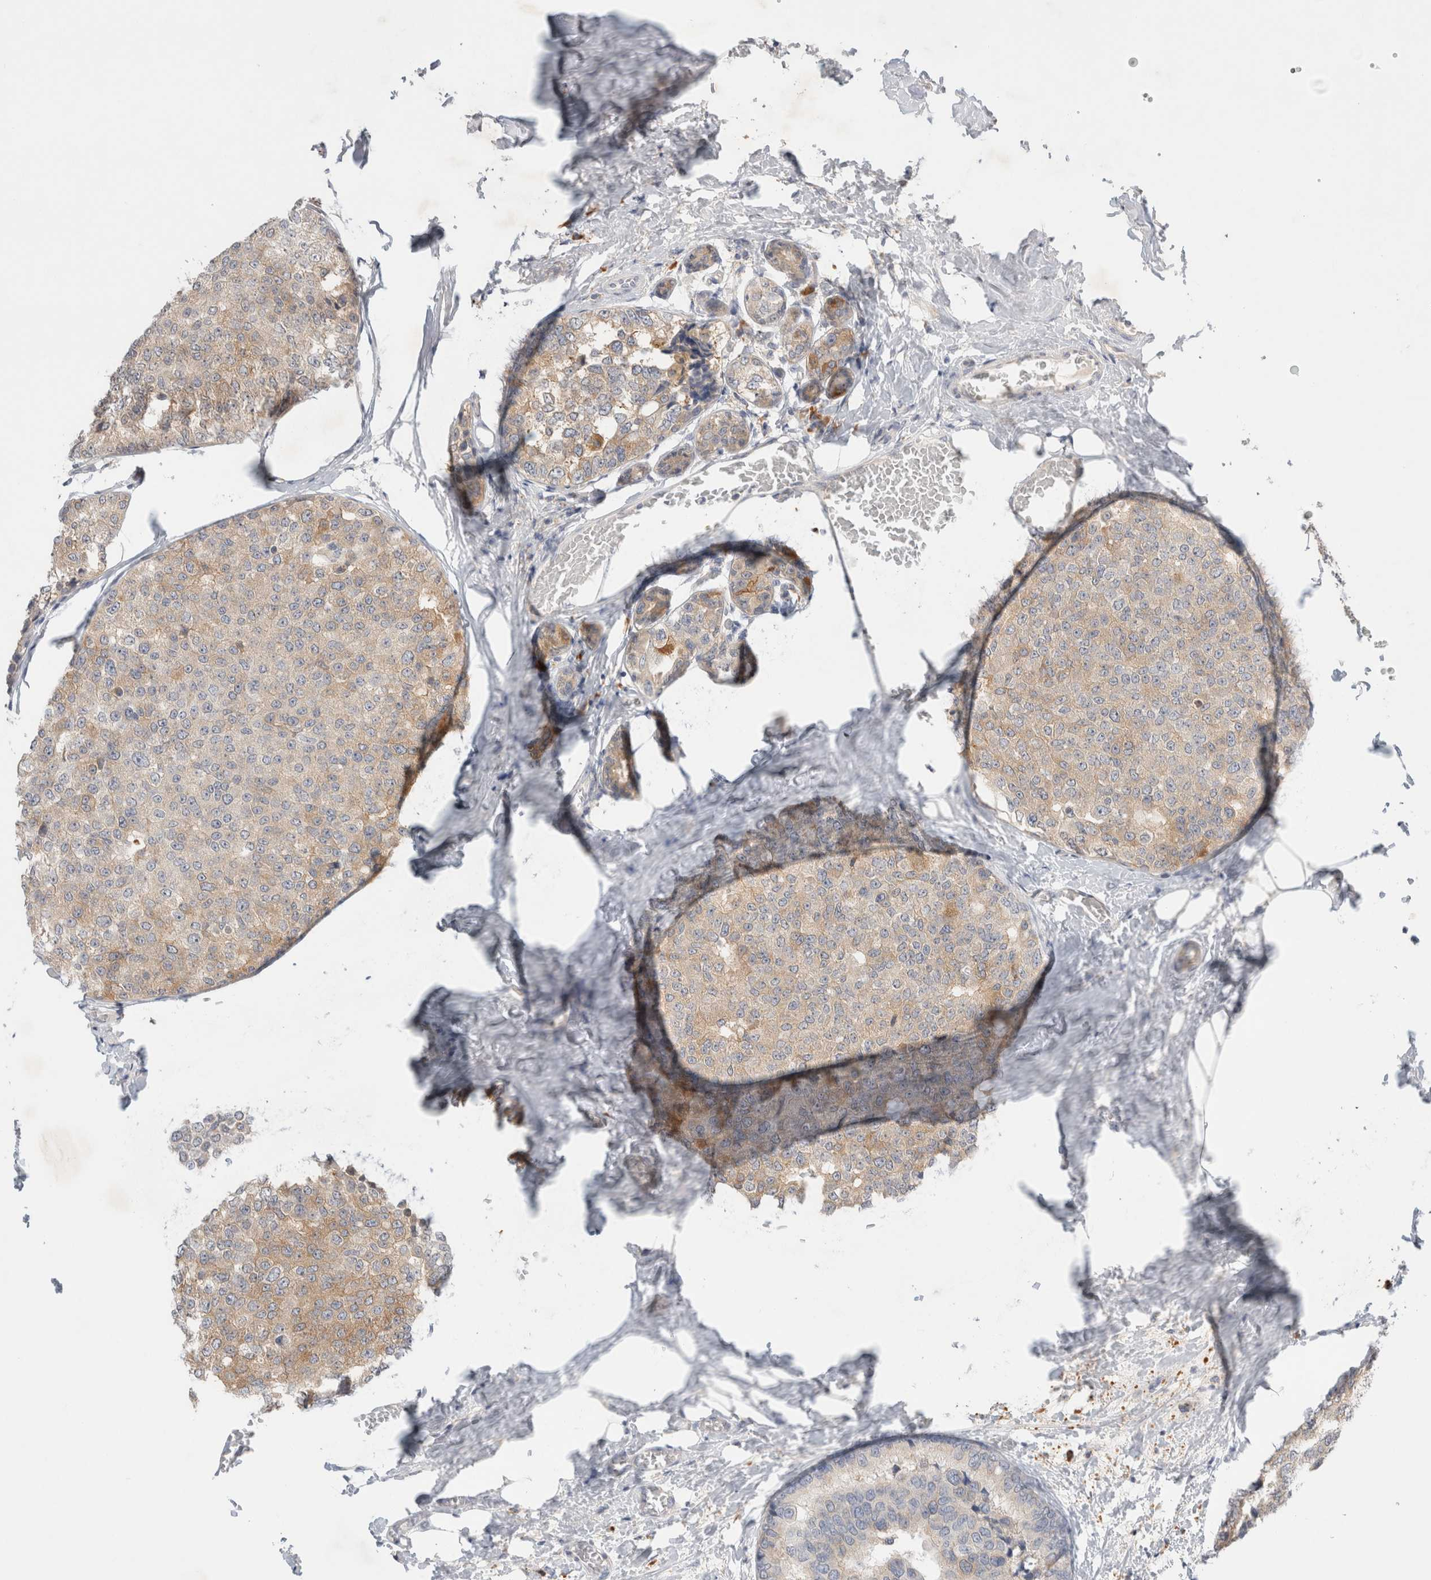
{"staining": {"intensity": "weak", "quantity": "<25%", "location": "cytoplasmic/membranous"}, "tissue": "breast cancer", "cell_type": "Tumor cells", "image_type": "cancer", "snomed": [{"axis": "morphology", "description": "Normal tissue, NOS"}, {"axis": "morphology", "description": "Duct carcinoma"}, {"axis": "topography", "description": "Breast"}], "caption": "Immunohistochemical staining of breast invasive ductal carcinoma exhibits no significant positivity in tumor cells.", "gene": "NEDD4L", "patient": {"sex": "female", "age": 43}}